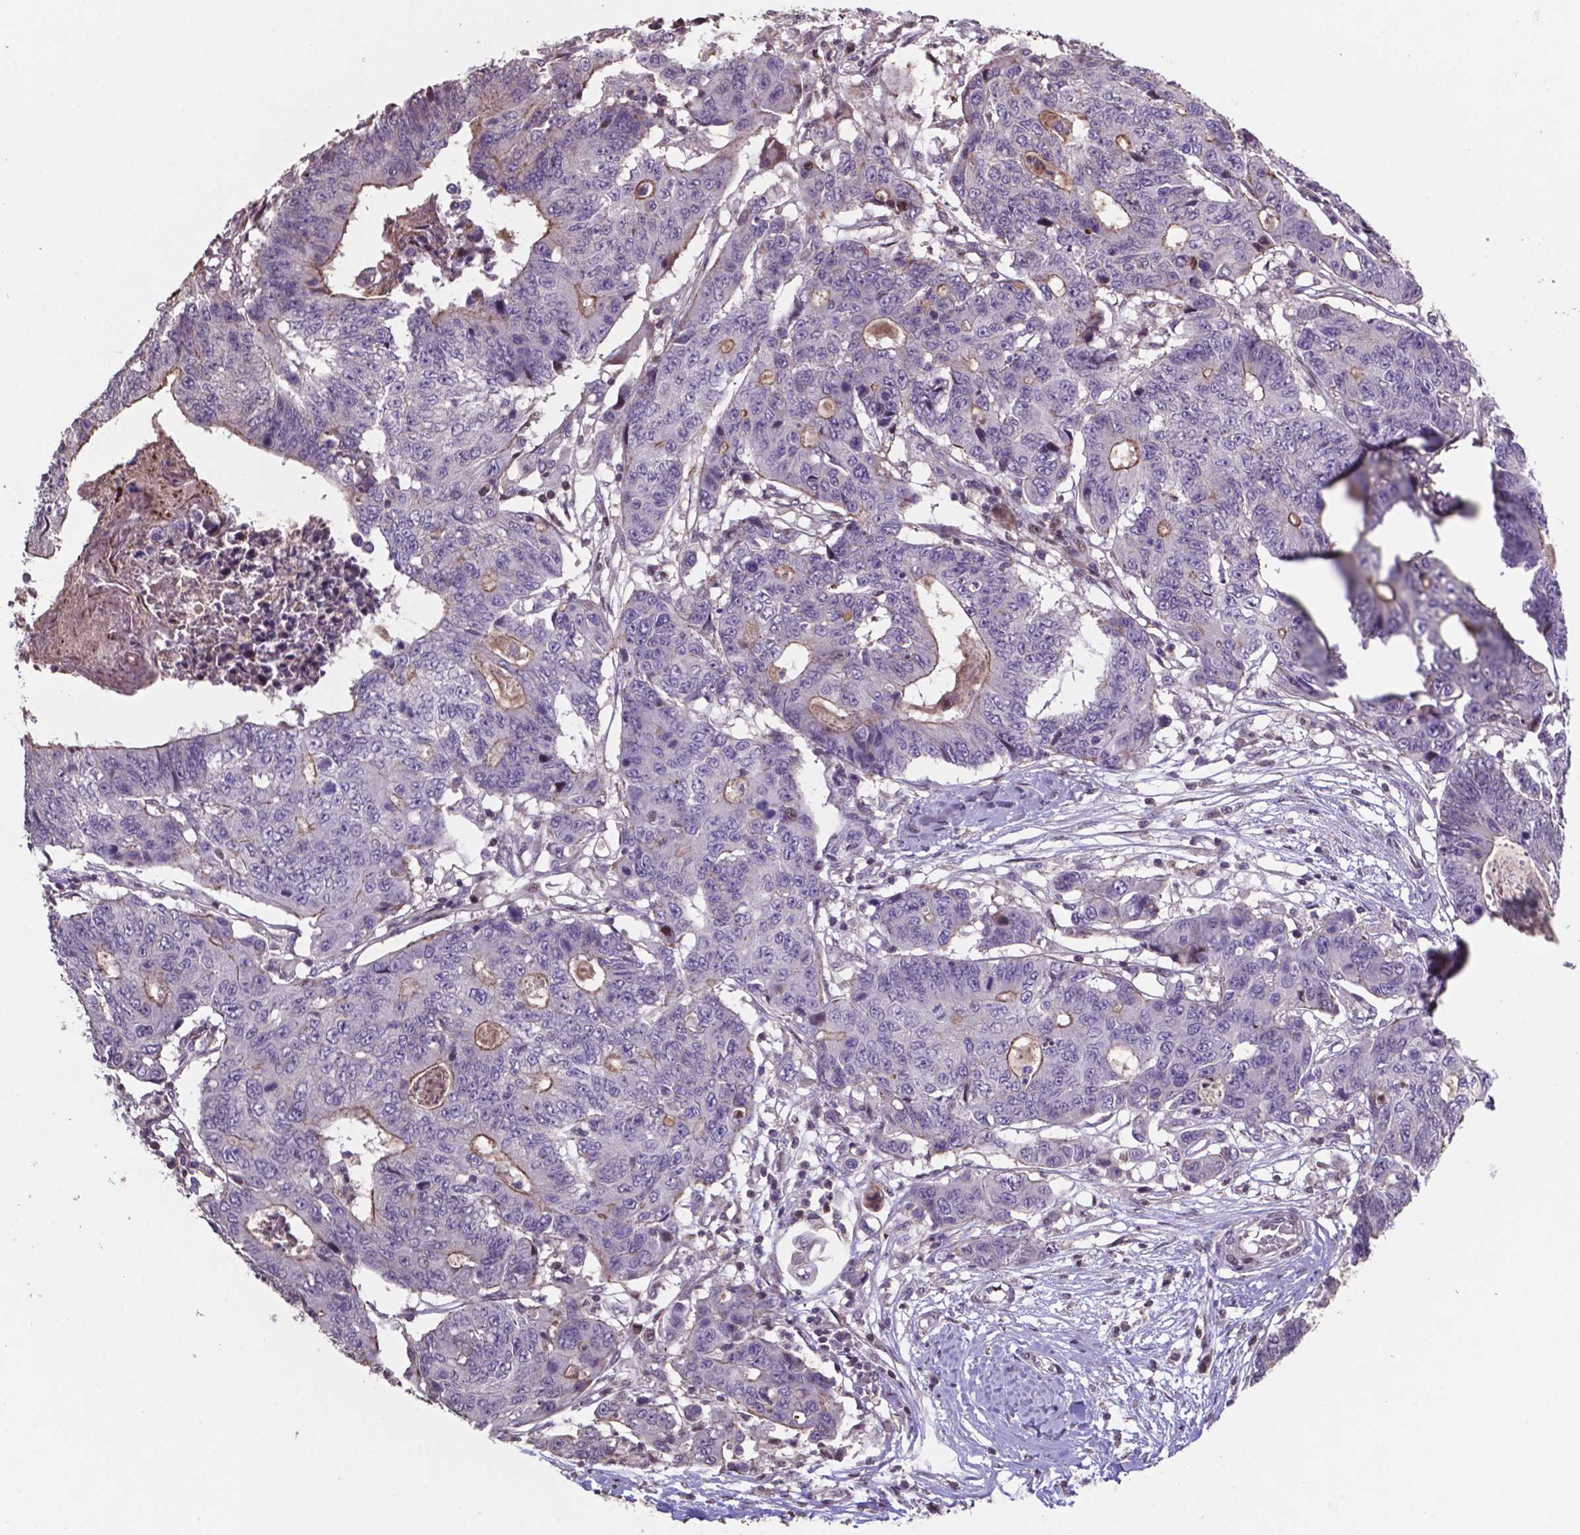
{"staining": {"intensity": "moderate", "quantity": "<25%", "location": "cytoplasmic/membranous"}, "tissue": "colorectal cancer", "cell_type": "Tumor cells", "image_type": "cancer", "snomed": [{"axis": "morphology", "description": "Adenocarcinoma, NOS"}, {"axis": "topography", "description": "Colon"}], "caption": "Immunohistochemistry (IHC) (DAB (3,3'-diaminobenzidine)) staining of human adenocarcinoma (colorectal) reveals moderate cytoplasmic/membranous protein expression in about <25% of tumor cells. The staining was performed using DAB to visualize the protein expression in brown, while the nuclei were stained in blue with hematoxylin (Magnification: 20x).", "gene": "MLC1", "patient": {"sex": "female", "age": 48}}